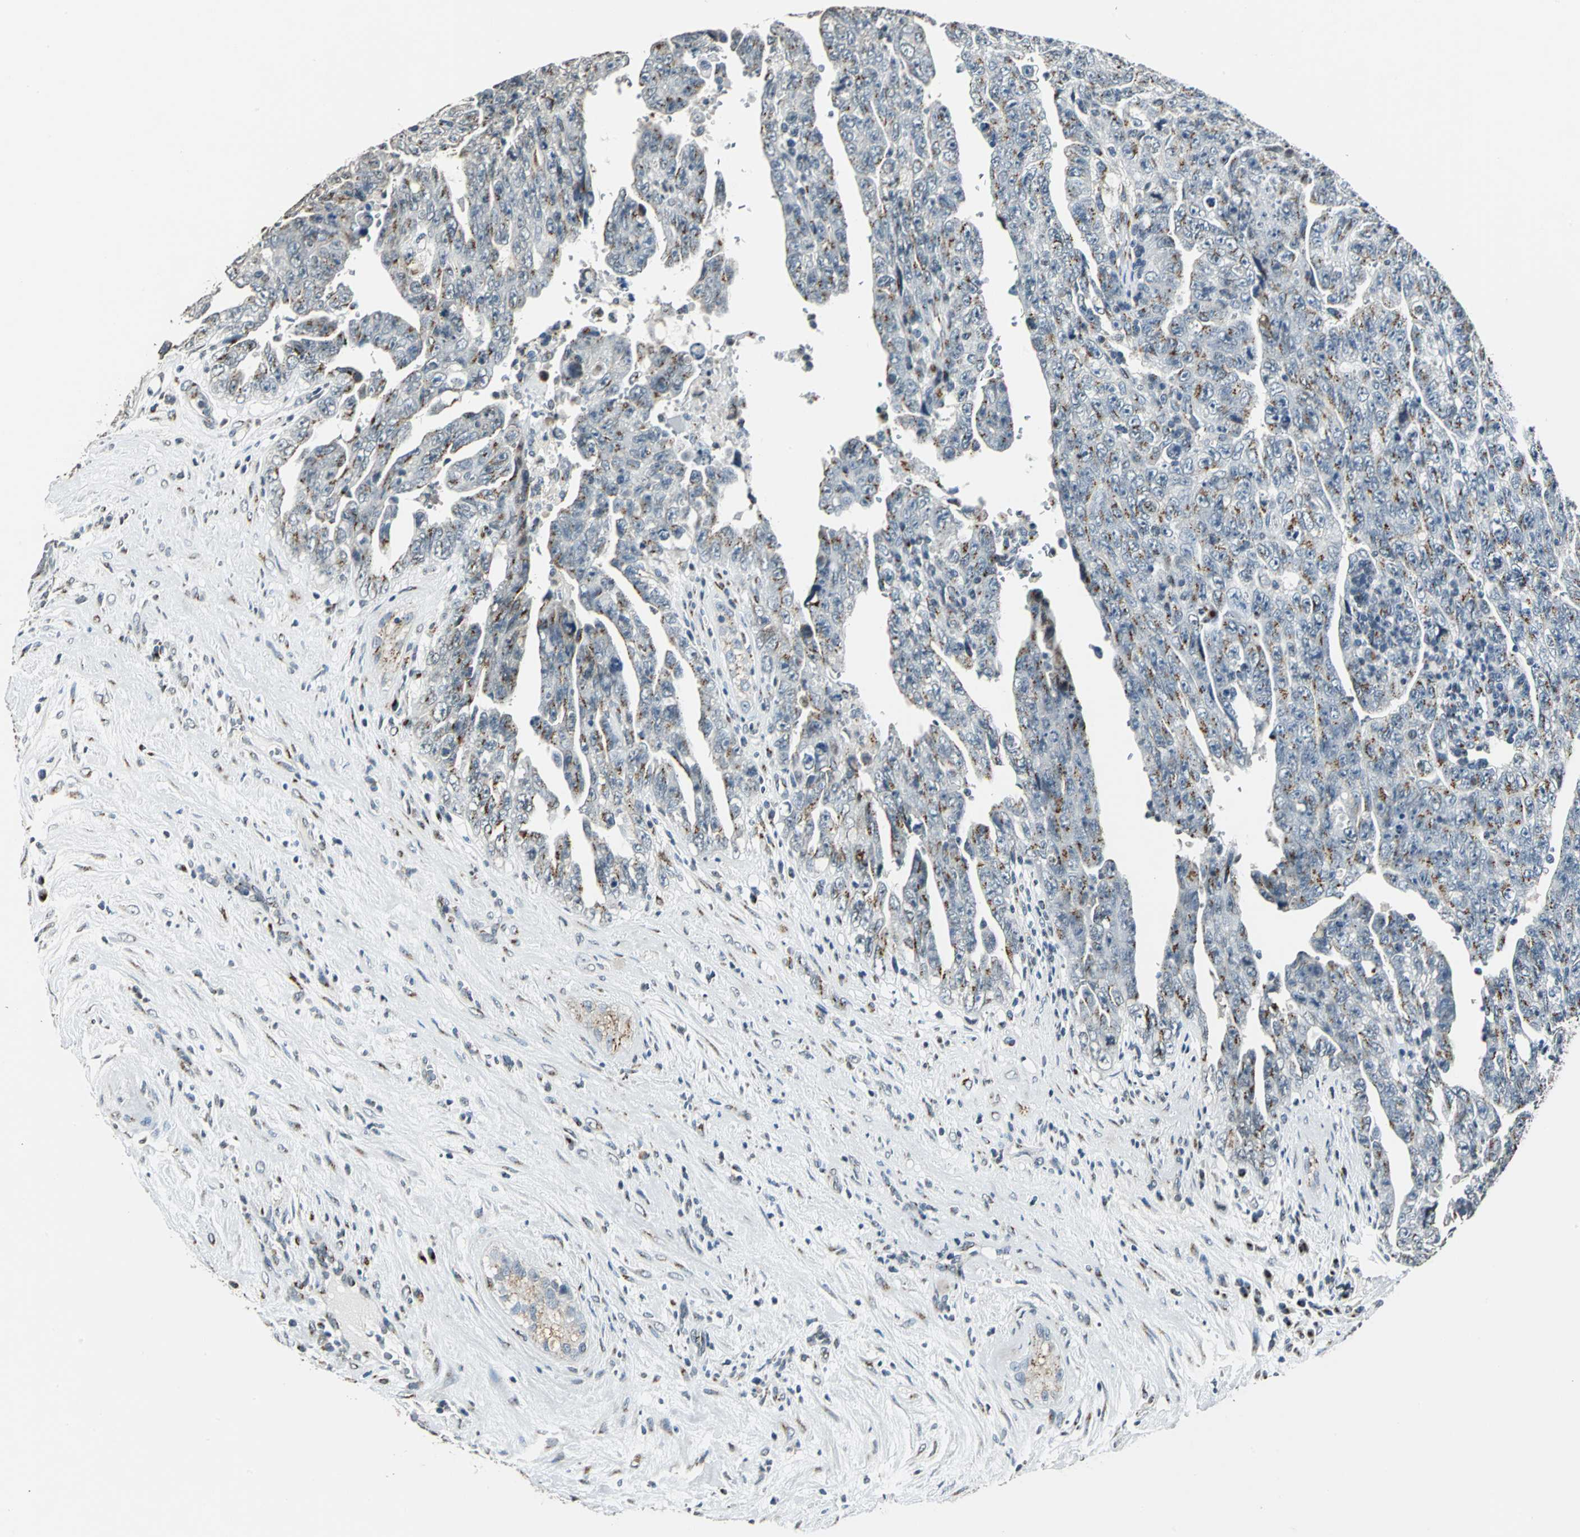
{"staining": {"intensity": "weak", "quantity": "25%-75%", "location": "cytoplasmic/membranous"}, "tissue": "testis cancer", "cell_type": "Tumor cells", "image_type": "cancer", "snomed": [{"axis": "morphology", "description": "Carcinoma, Embryonal, NOS"}, {"axis": "topography", "description": "Testis"}], "caption": "Testis cancer was stained to show a protein in brown. There is low levels of weak cytoplasmic/membranous staining in about 25%-75% of tumor cells.", "gene": "TMEM115", "patient": {"sex": "male", "age": 28}}